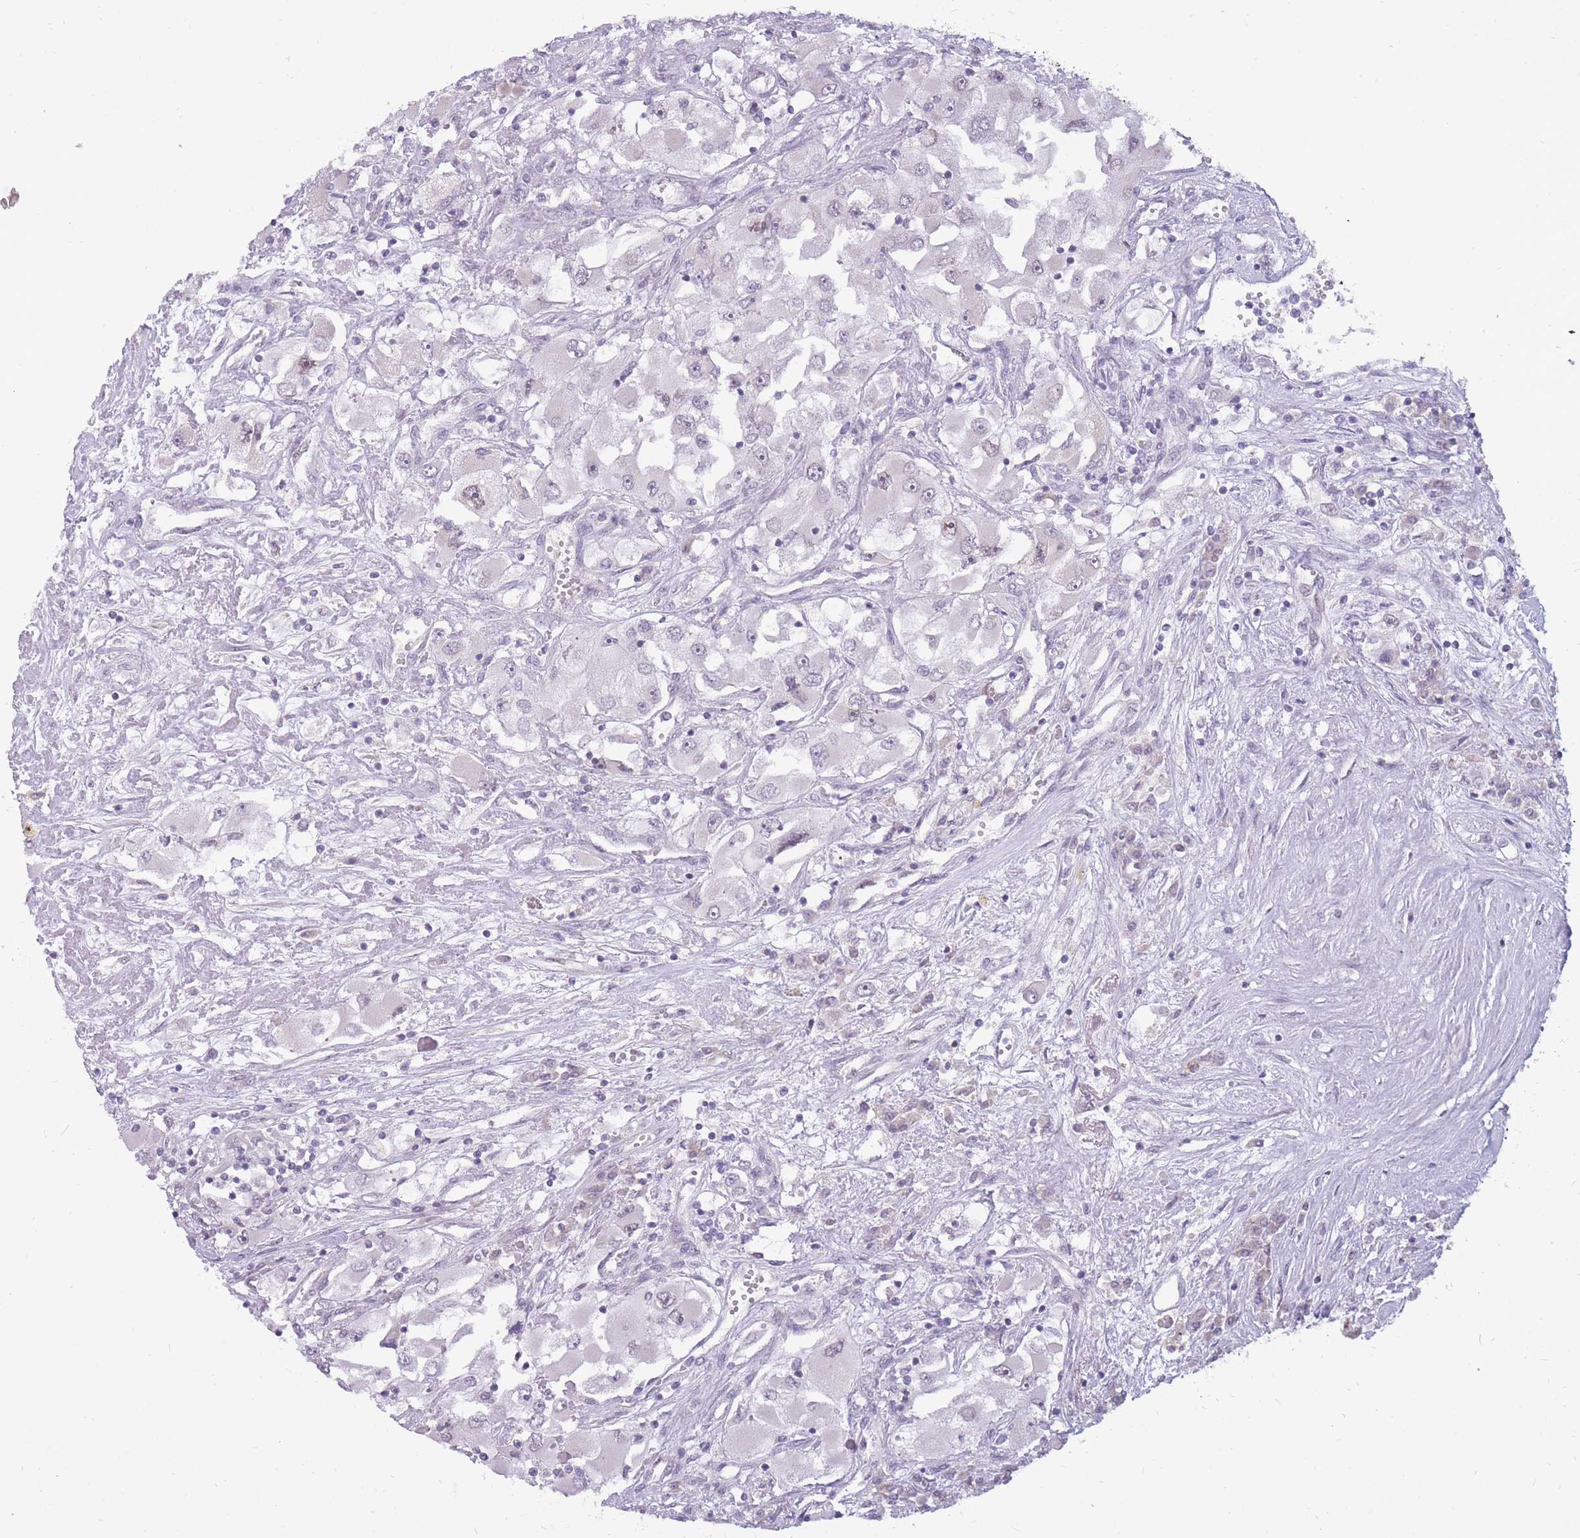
{"staining": {"intensity": "negative", "quantity": "none", "location": "none"}, "tissue": "renal cancer", "cell_type": "Tumor cells", "image_type": "cancer", "snomed": [{"axis": "morphology", "description": "Adenocarcinoma, NOS"}, {"axis": "topography", "description": "Kidney"}], "caption": "This is an immunohistochemistry (IHC) histopathology image of renal cancer (adenocarcinoma). There is no staining in tumor cells.", "gene": "POMZP3", "patient": {"sex": "female", "age": 52}}